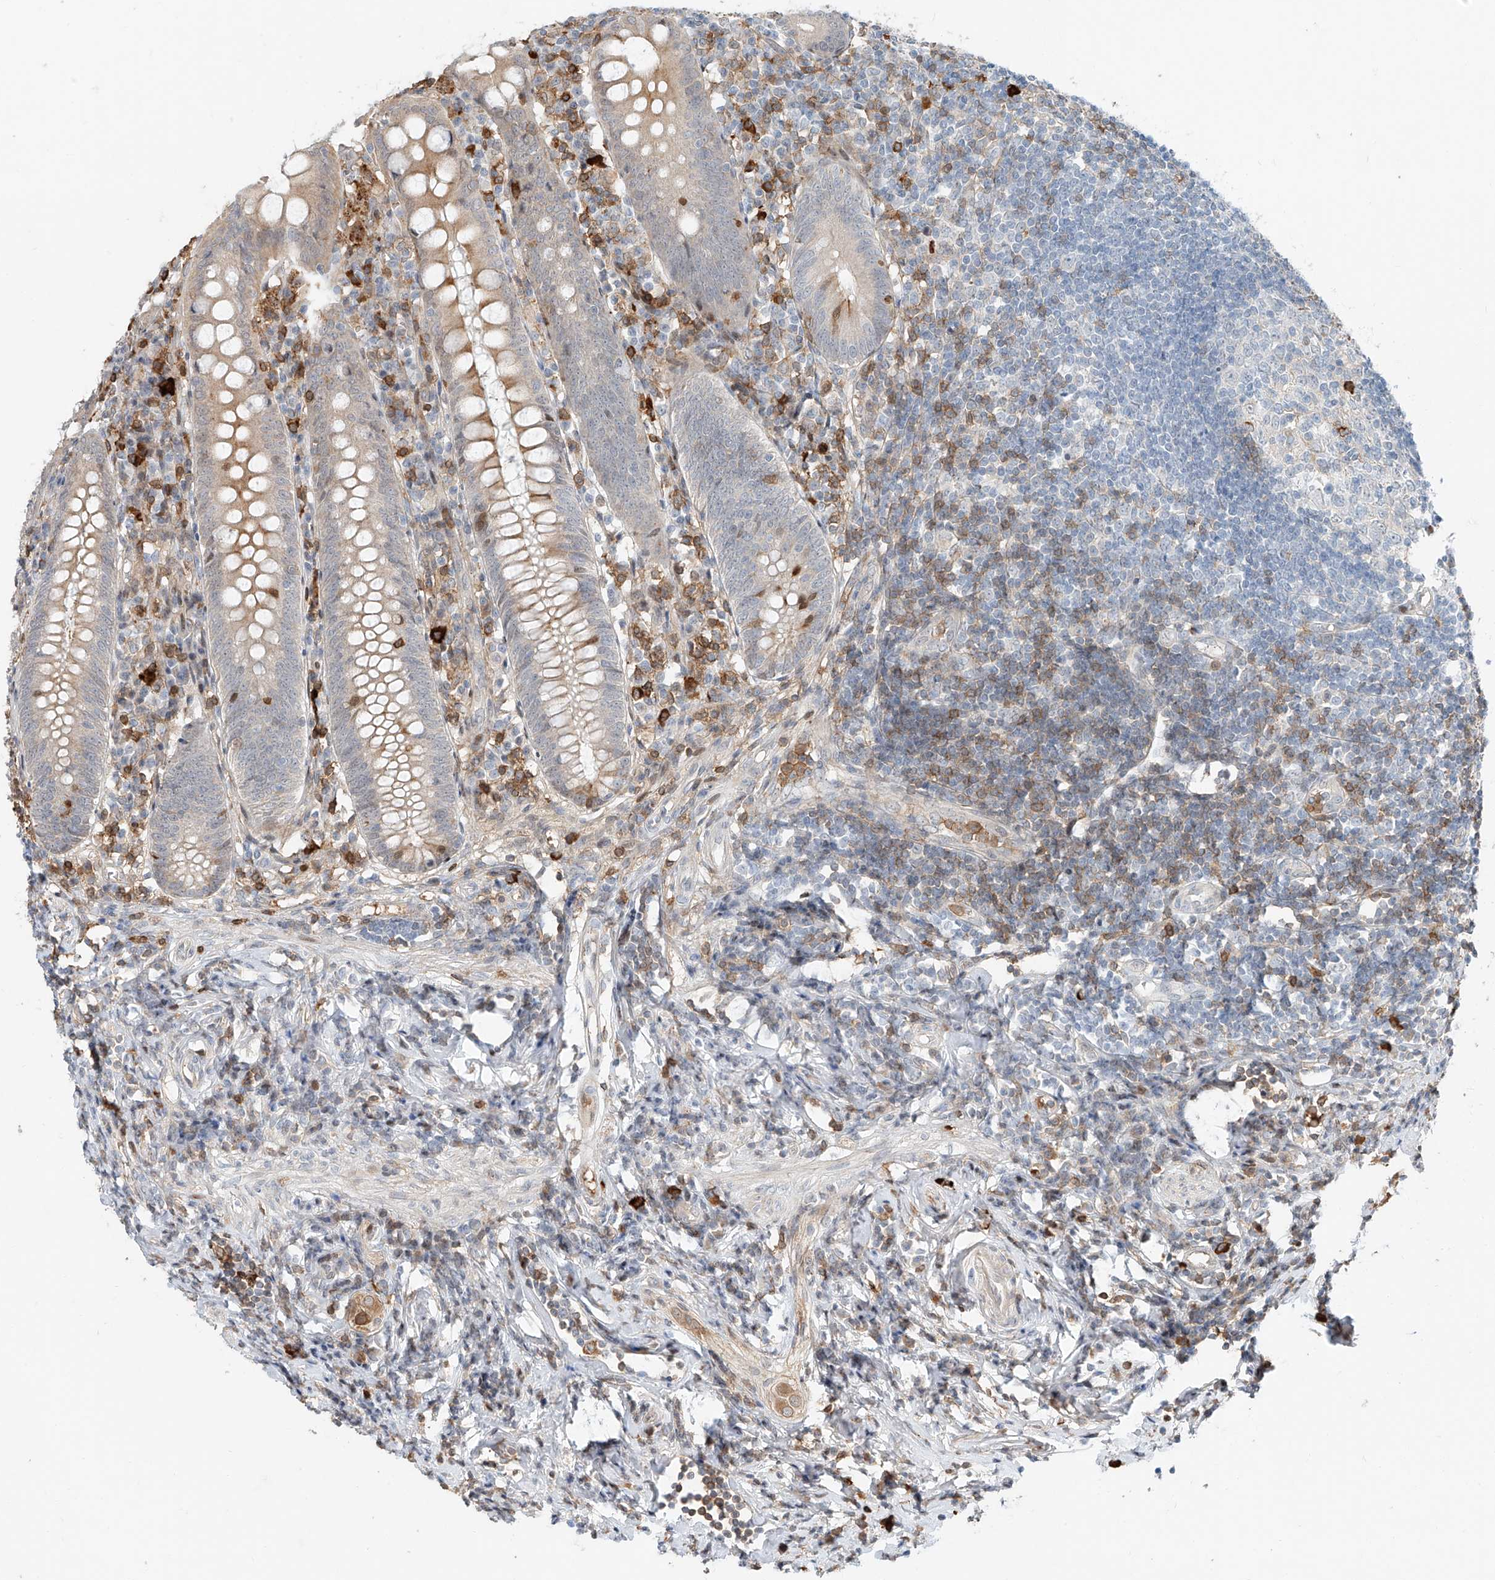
{"staining": {"intensity": "weak", "quantity": "25%-75%", "location": "cytoplasmic/membranous"}, "tissue": "appendix", "cell_type": "Glandular cells", "image_type": "normal", "snomed": [{"axis": "morphology", "description": "Normal tissue, NOS"}, {"axis": "topography", "description": "Appendix"}], "caption": "This histopathology image demonstrates immunohistochemistry staining of unremarkable human appendix, with low weak cytoplasmic/membranous positivity in about 25%-75% of glandular cells.", "gene": "CEP162", "patient": {"sex": "female", "age": 54}}